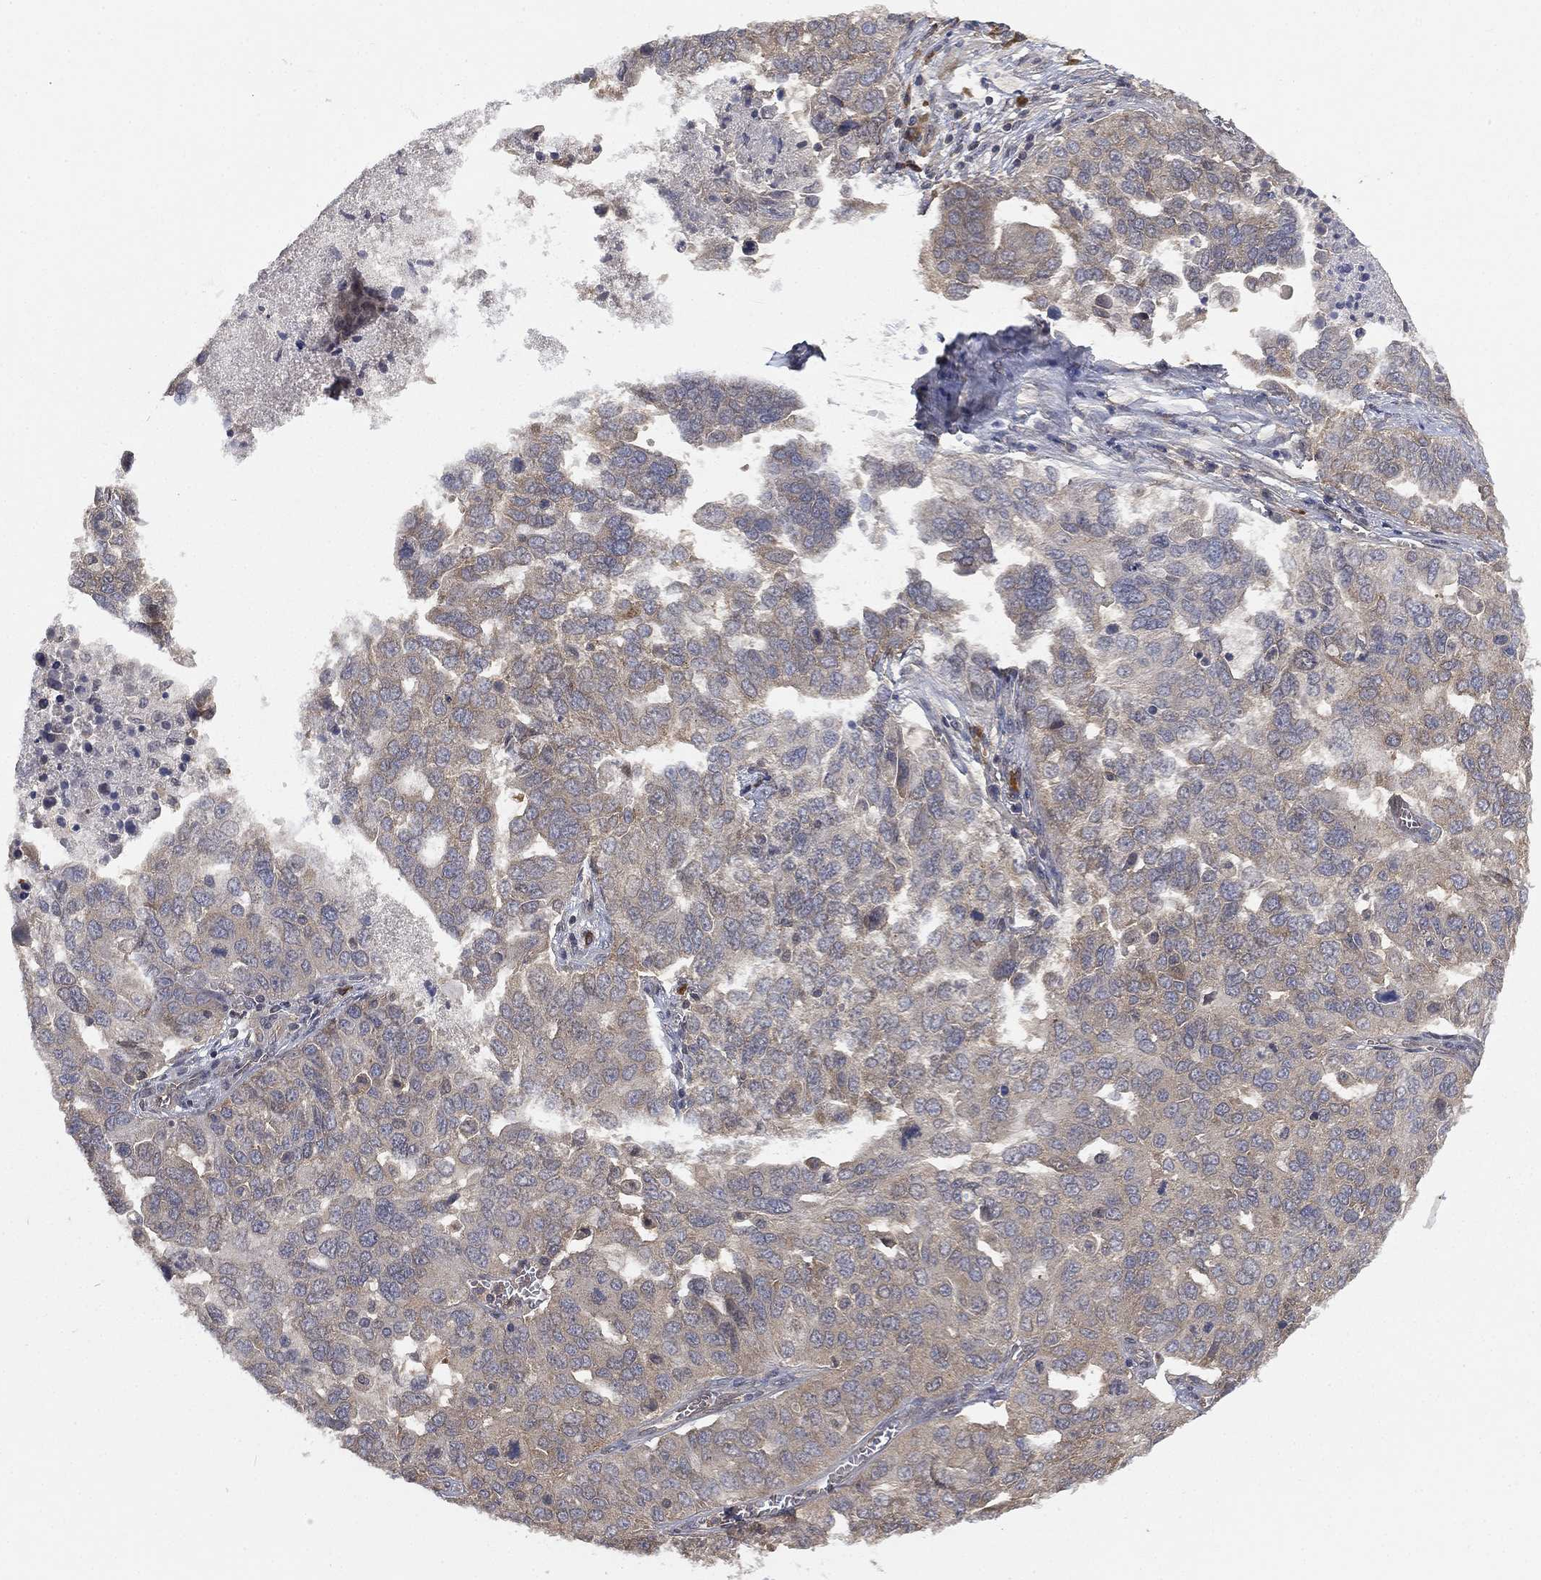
{"staining": {"intensity": "weak", "quantity": "<25%", "location": "cytoplasmic/membranous"}, "tissue": "ovarian cancer", "cell_type": "Tumor cells", "image_type": "cancer", "snomed": [{"axis": "morphology", "description": "Carcinoma, endometroid"}, {"axis": "topography", "description": "Soft tissue"}, {"axis": "topography", "description": "Ovary"}], "caption": "There is no significant positivity in tumor cells of ovarian cancer (endometroid carcinoma). (DAB (3,3'-diaminobenzidine) IHC, high magnification).", "gene": "UBA5", "patient": {"sex": "female", "age": 52}}